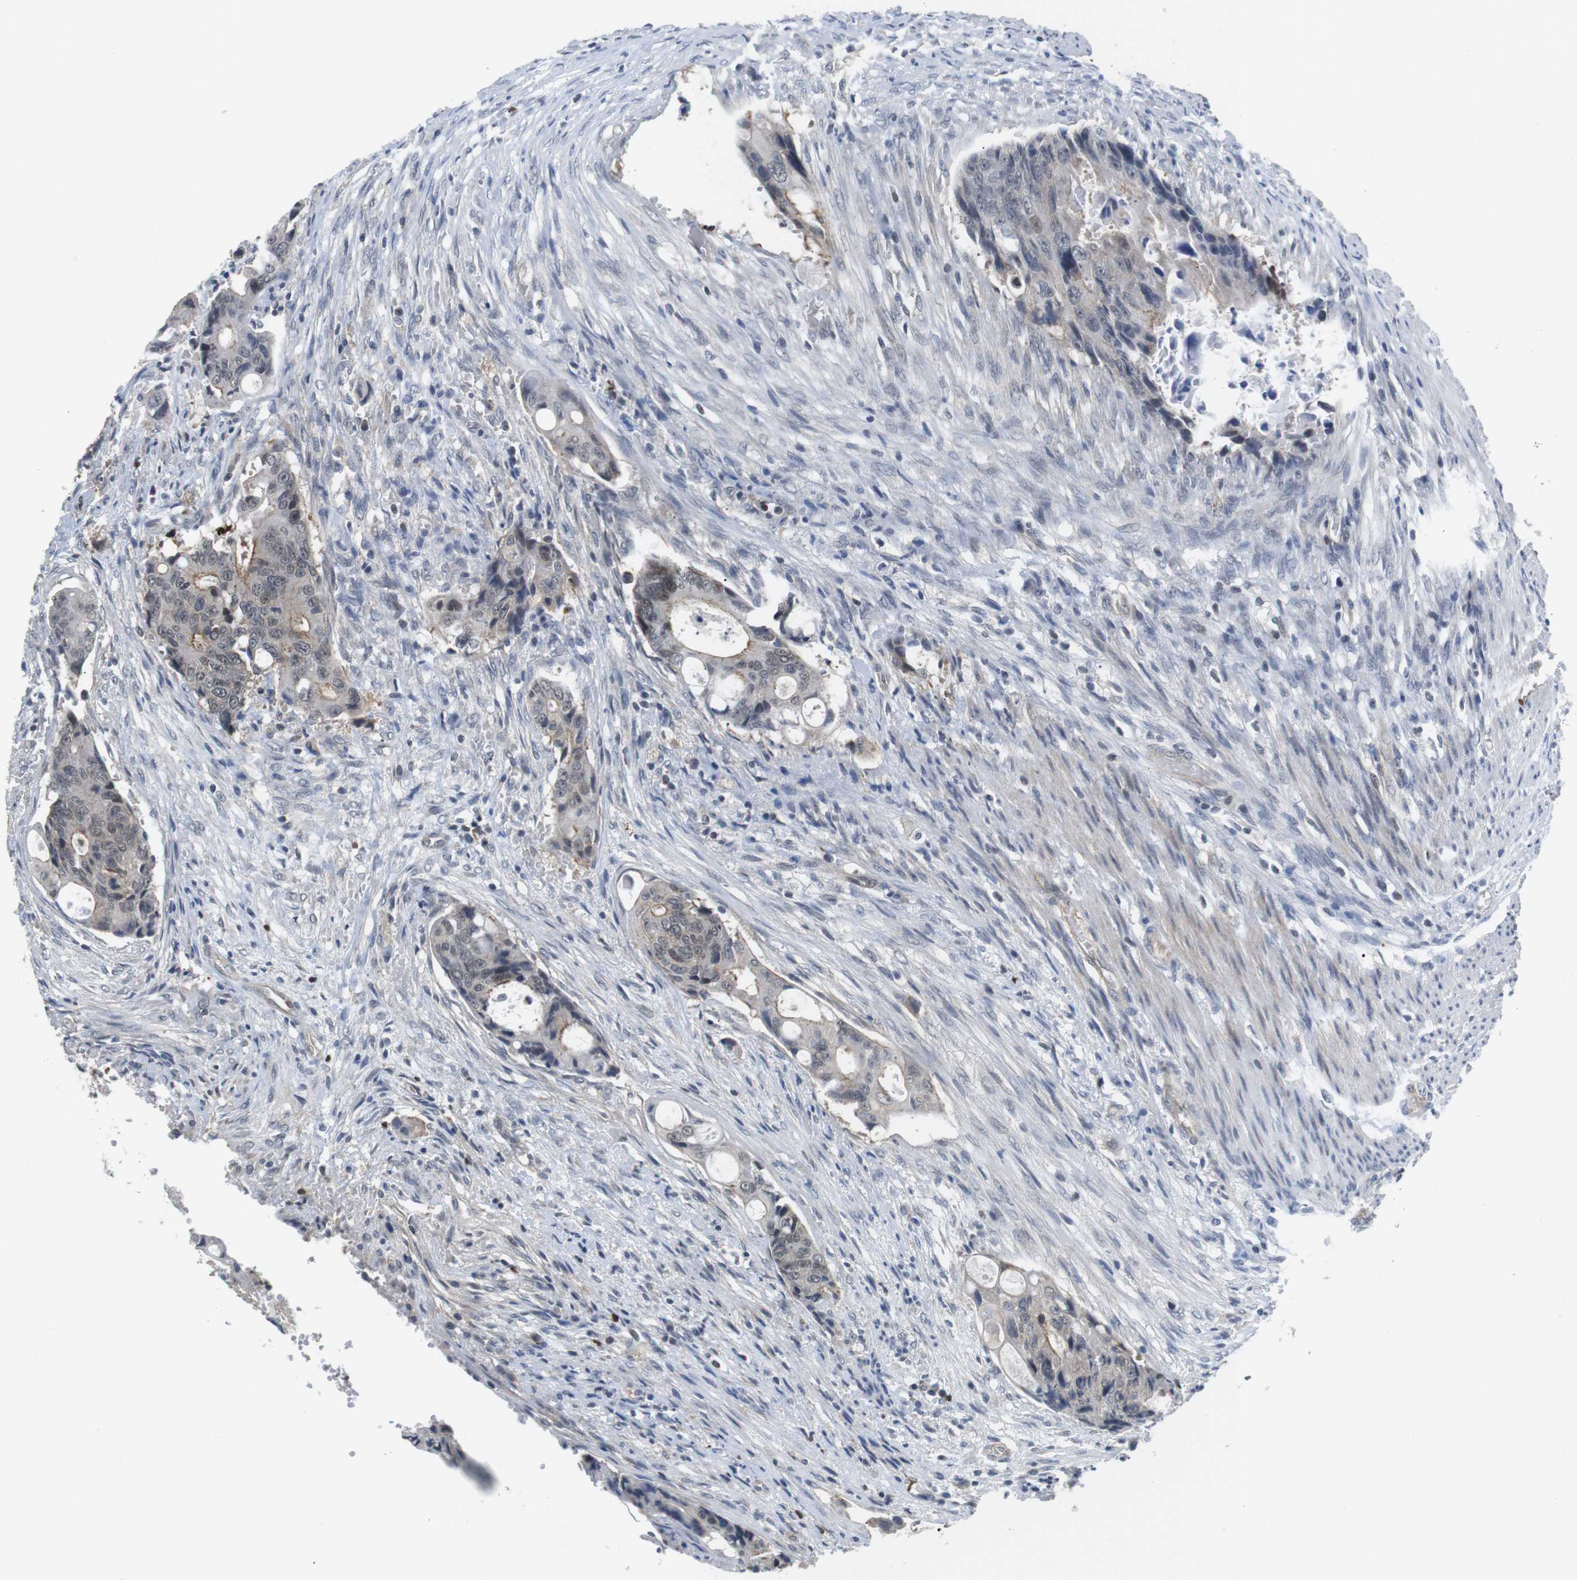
{"staining": {"intensity": "moderate", "quantity": "<25%", "location": "cytoplasmic/membranous"}, "tissue": "colorectal cancer", "cell_type": "Tumor cells", "image_type": "cancer", "snomed": [{"axis": "morphology", "description": "Adenocarcinoma, NOS"}, {"axis": "topography", "description": "Colon"}], "caption": "Moderate cytoplasmic/membranous staining is identified in about <25% of tumor cells in adenocarcinoma (colorectal). The protein is stained brown, and the nuclei are stained in blue (DAB IHC with brightfield microscopy, high magnification).", "gene": "NECTIN1", "patient": {"sex": "female", "age": 57}}